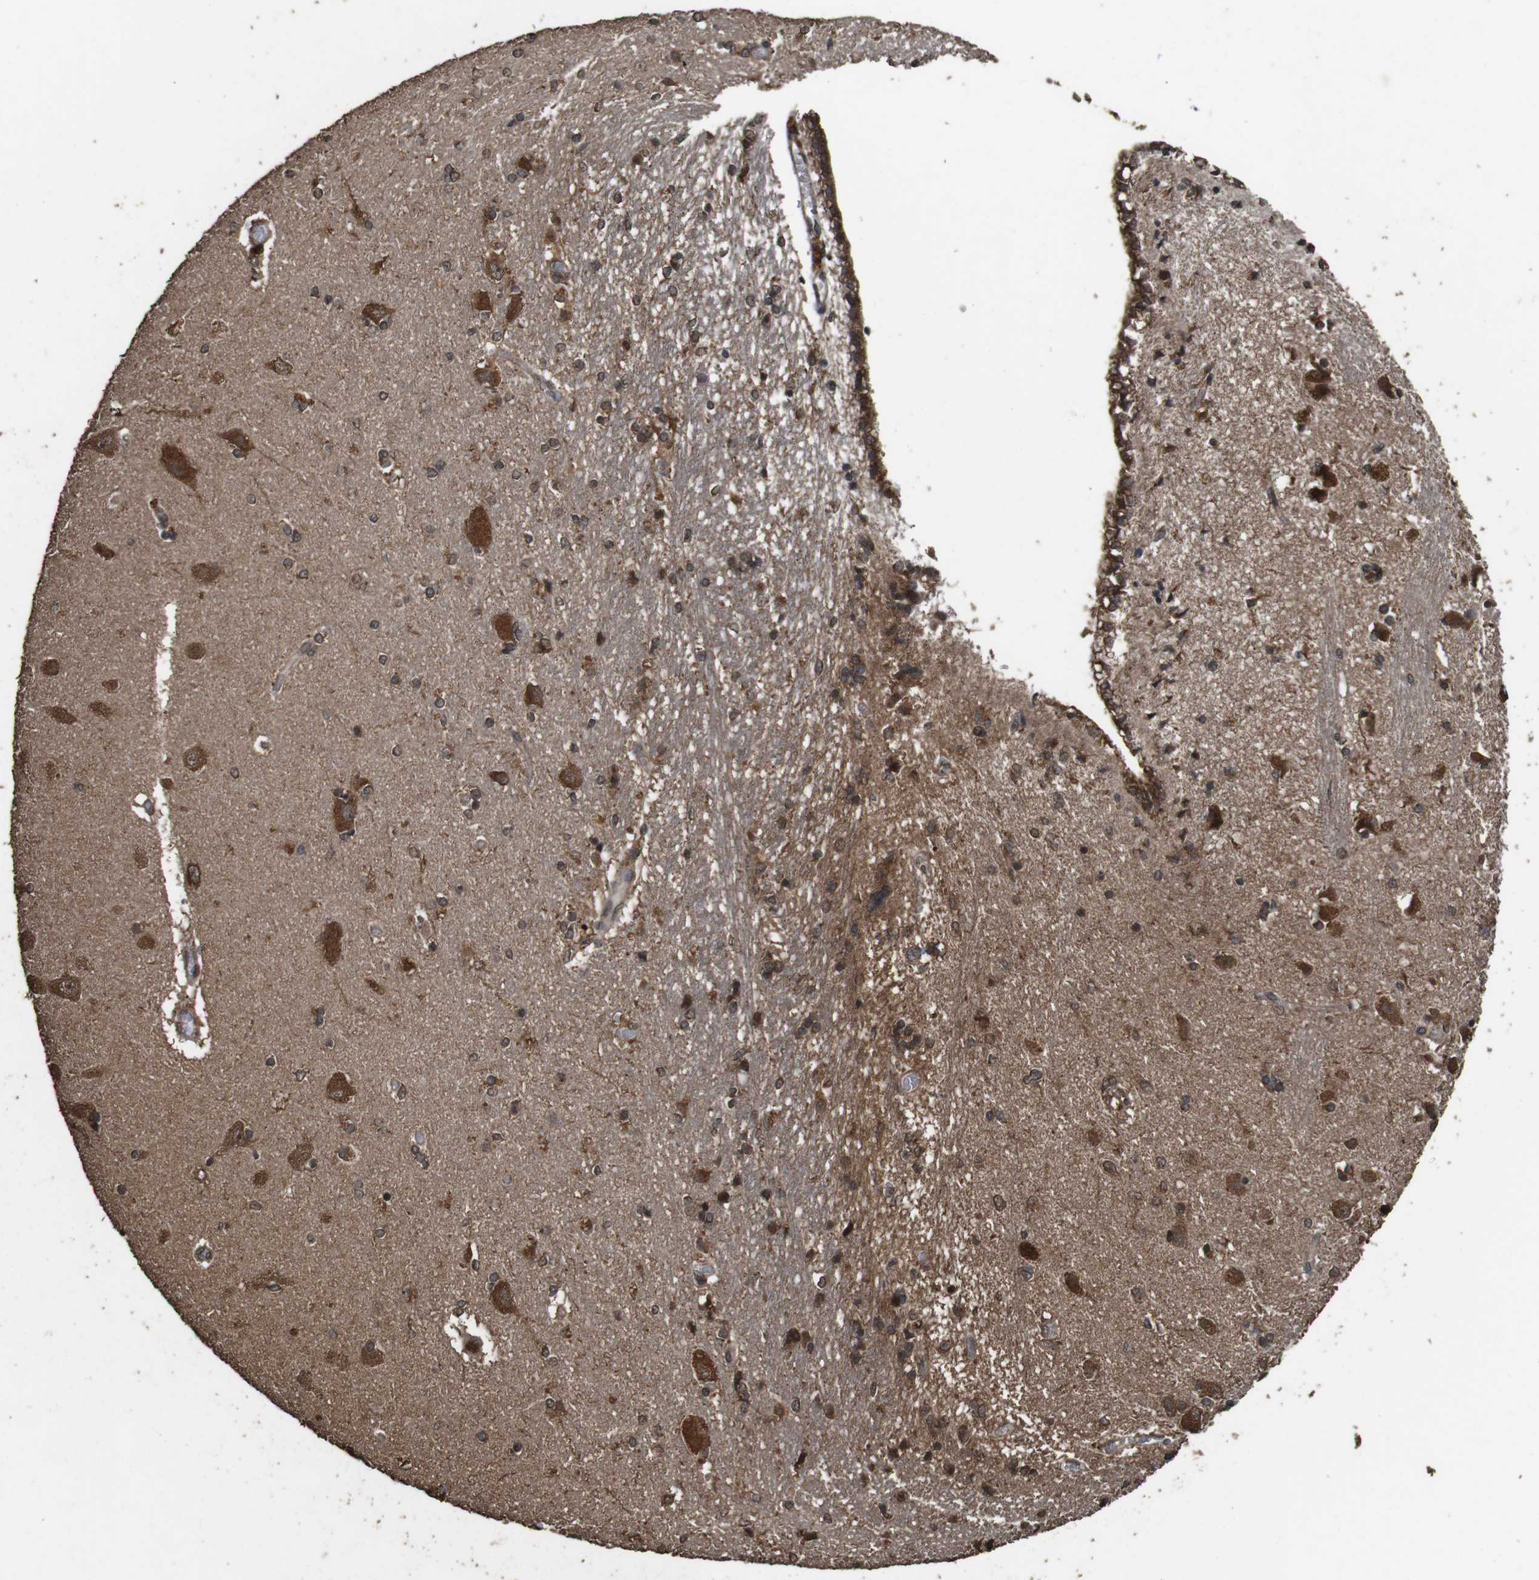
{"staining": {"intensity": "moderate", "quantity": "25%-75%", "location": "cytoplasmic/membranous,nuclear"}, "tissue": "hippocampus", "cell_type": "Glial cells", "image_type": "normal", "snomed": [{"axis": "morphology", "description": "Normal tissue, NOS"}, {"axis": "topography", "description": "Hippocampus"}], "caption": "High-power microscopy captured an IHC image of normal hippocampus, revealing moderate cytoplasmic/membranous,nuclear expression in approximately 25%-75% of glial cells. Using DAB (brown) and hematoxylin (blue) stains, captured at high magnification using brightfield microscopy.", "gene": "RRAS2", "patient": {"sex": "female", "age": 54}}